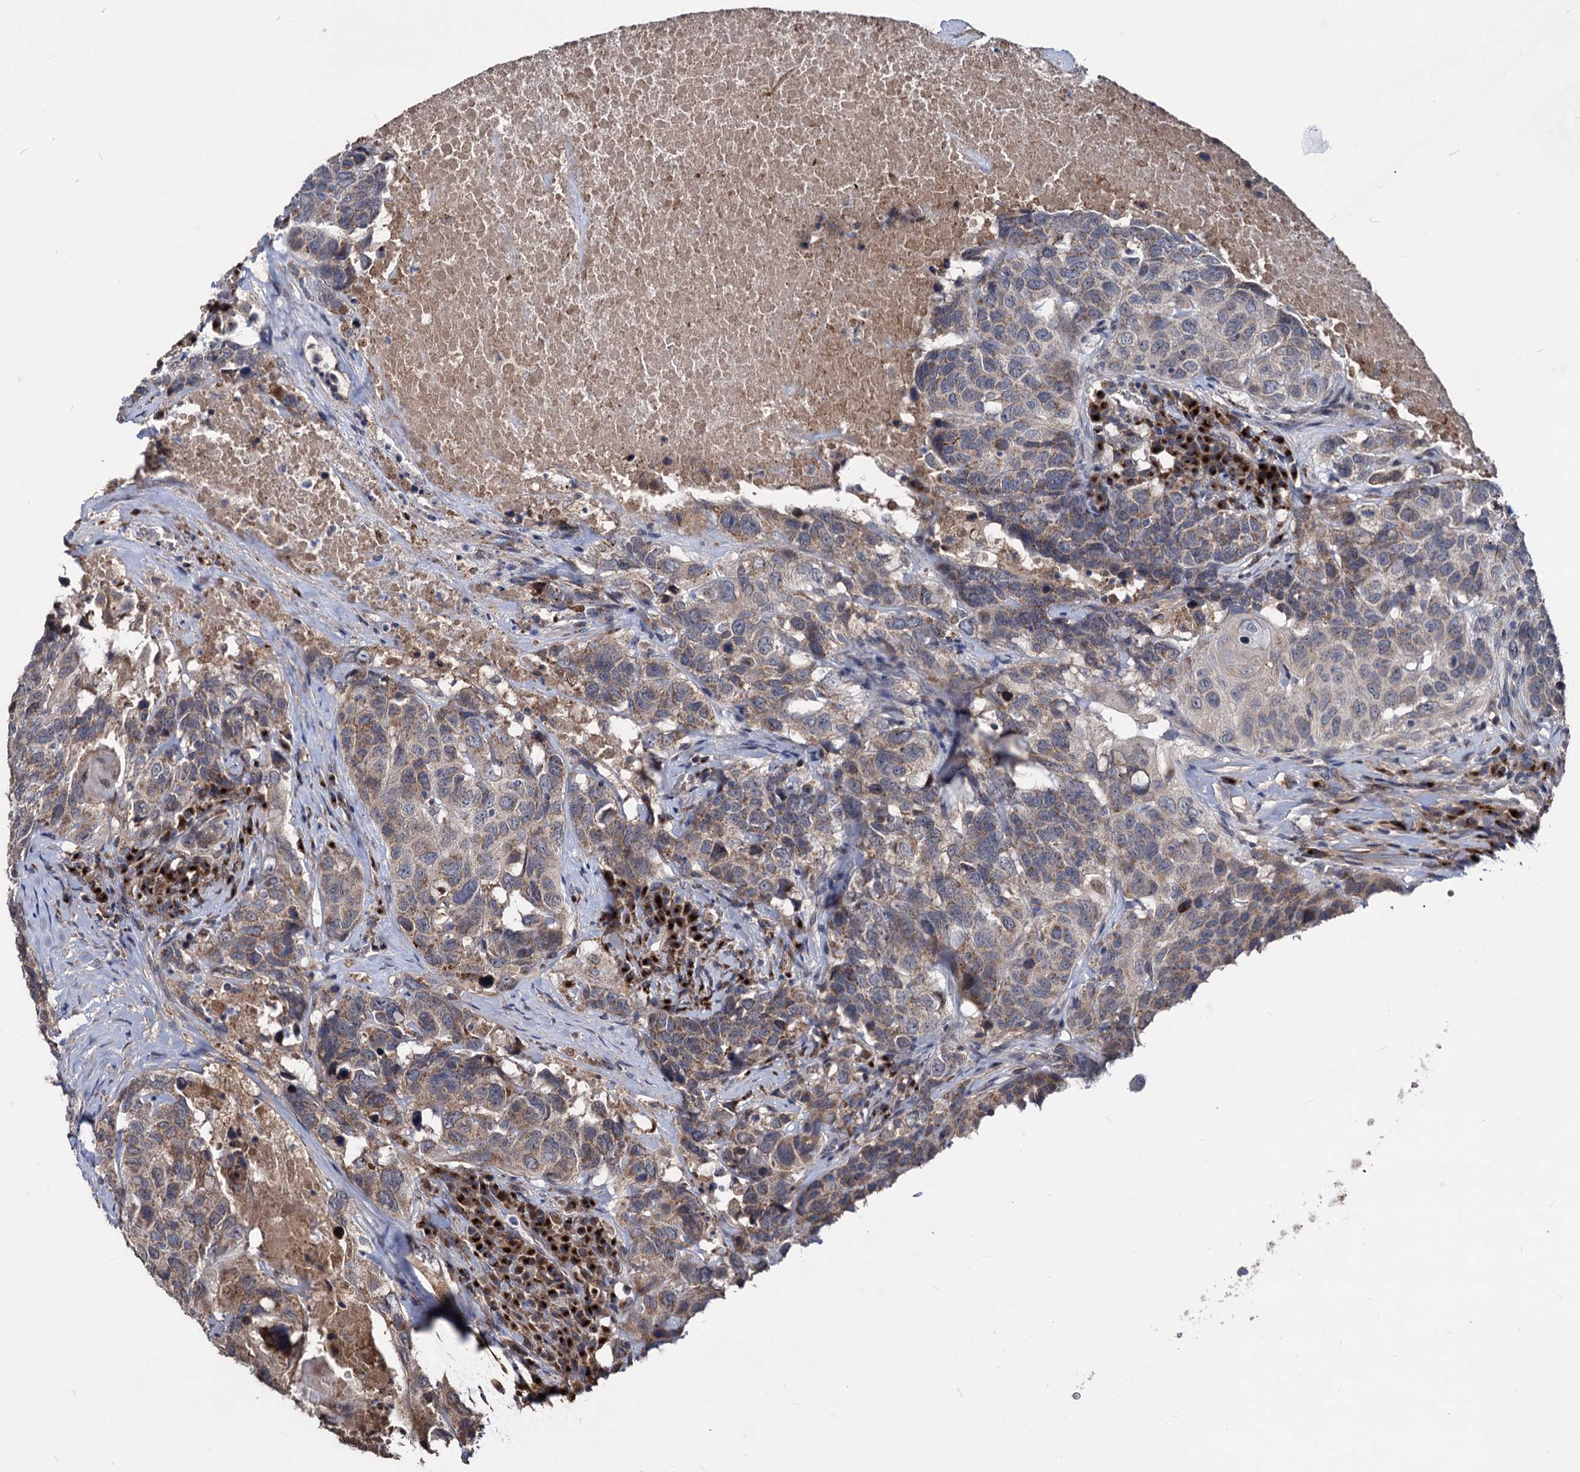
{"staining": {"intensity": "weak", "quantity": "25%-75%", "location": "cytoplasmic/membranous"}, "tissue": "head and neck cancer", "cell_type": "Tumor cells", "image_type": "cancer", "snomed": [{"axis": "morphology", "description": "Squamous cell carcinoma, NOS"}, {"axis": "topography", "description": "Head-Neck"}], "caption": "Protein analysis of head and neck squamous cell carcinoma tissue displays weak cytoplasmic/membranous positivity in about 25%-75% of tumor cells. (Stains: DAB in brown, nuclei in blue, Microscopy: brightfield microscopy at high magnification).", "gene": "SMAGP", "patient": {"sex": "male", "age": 66}}